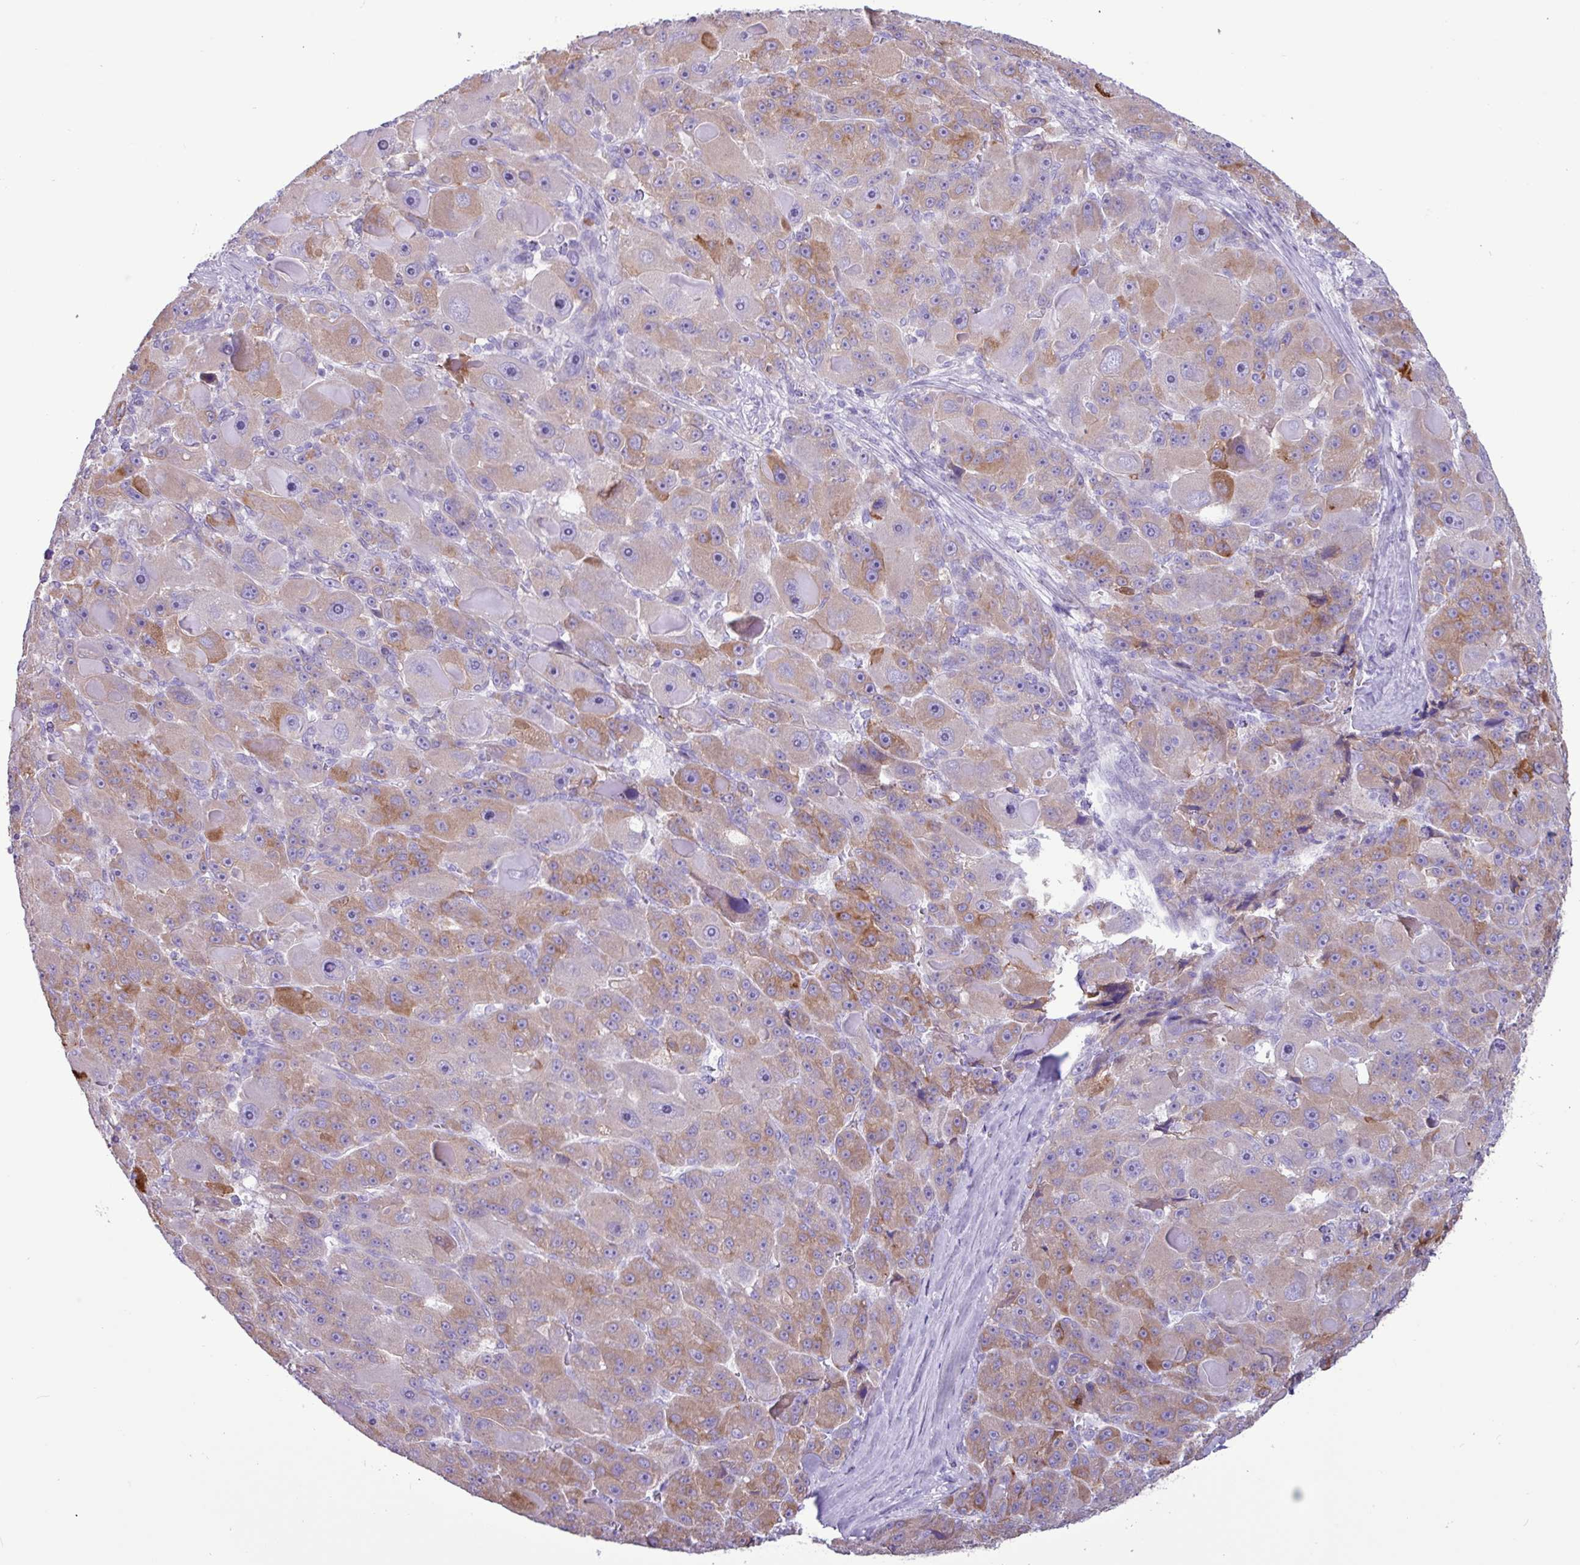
{"staining": {"intensity": "moderate", "quantity": "25%-75%", "location": "cytoplasmic/membranous"}, "tissue": "liver cancer", "cell_type": "Tumor cells", "image_type": "cancer", "snomed": [{"axis": "morphology", "description": "Carcinoma, Hepatocellular, NOS"}, {"axis": "topography", "description": "Liver"}], "caption": "Tumor cells display medium levels of moderate cytoplasmic/membranous expression in approximately 25%-75% of cells in human liver hepatocellular carcinoma.", "gene": "SLC38A1", "patient": {"sex": "male", "age": 76}}